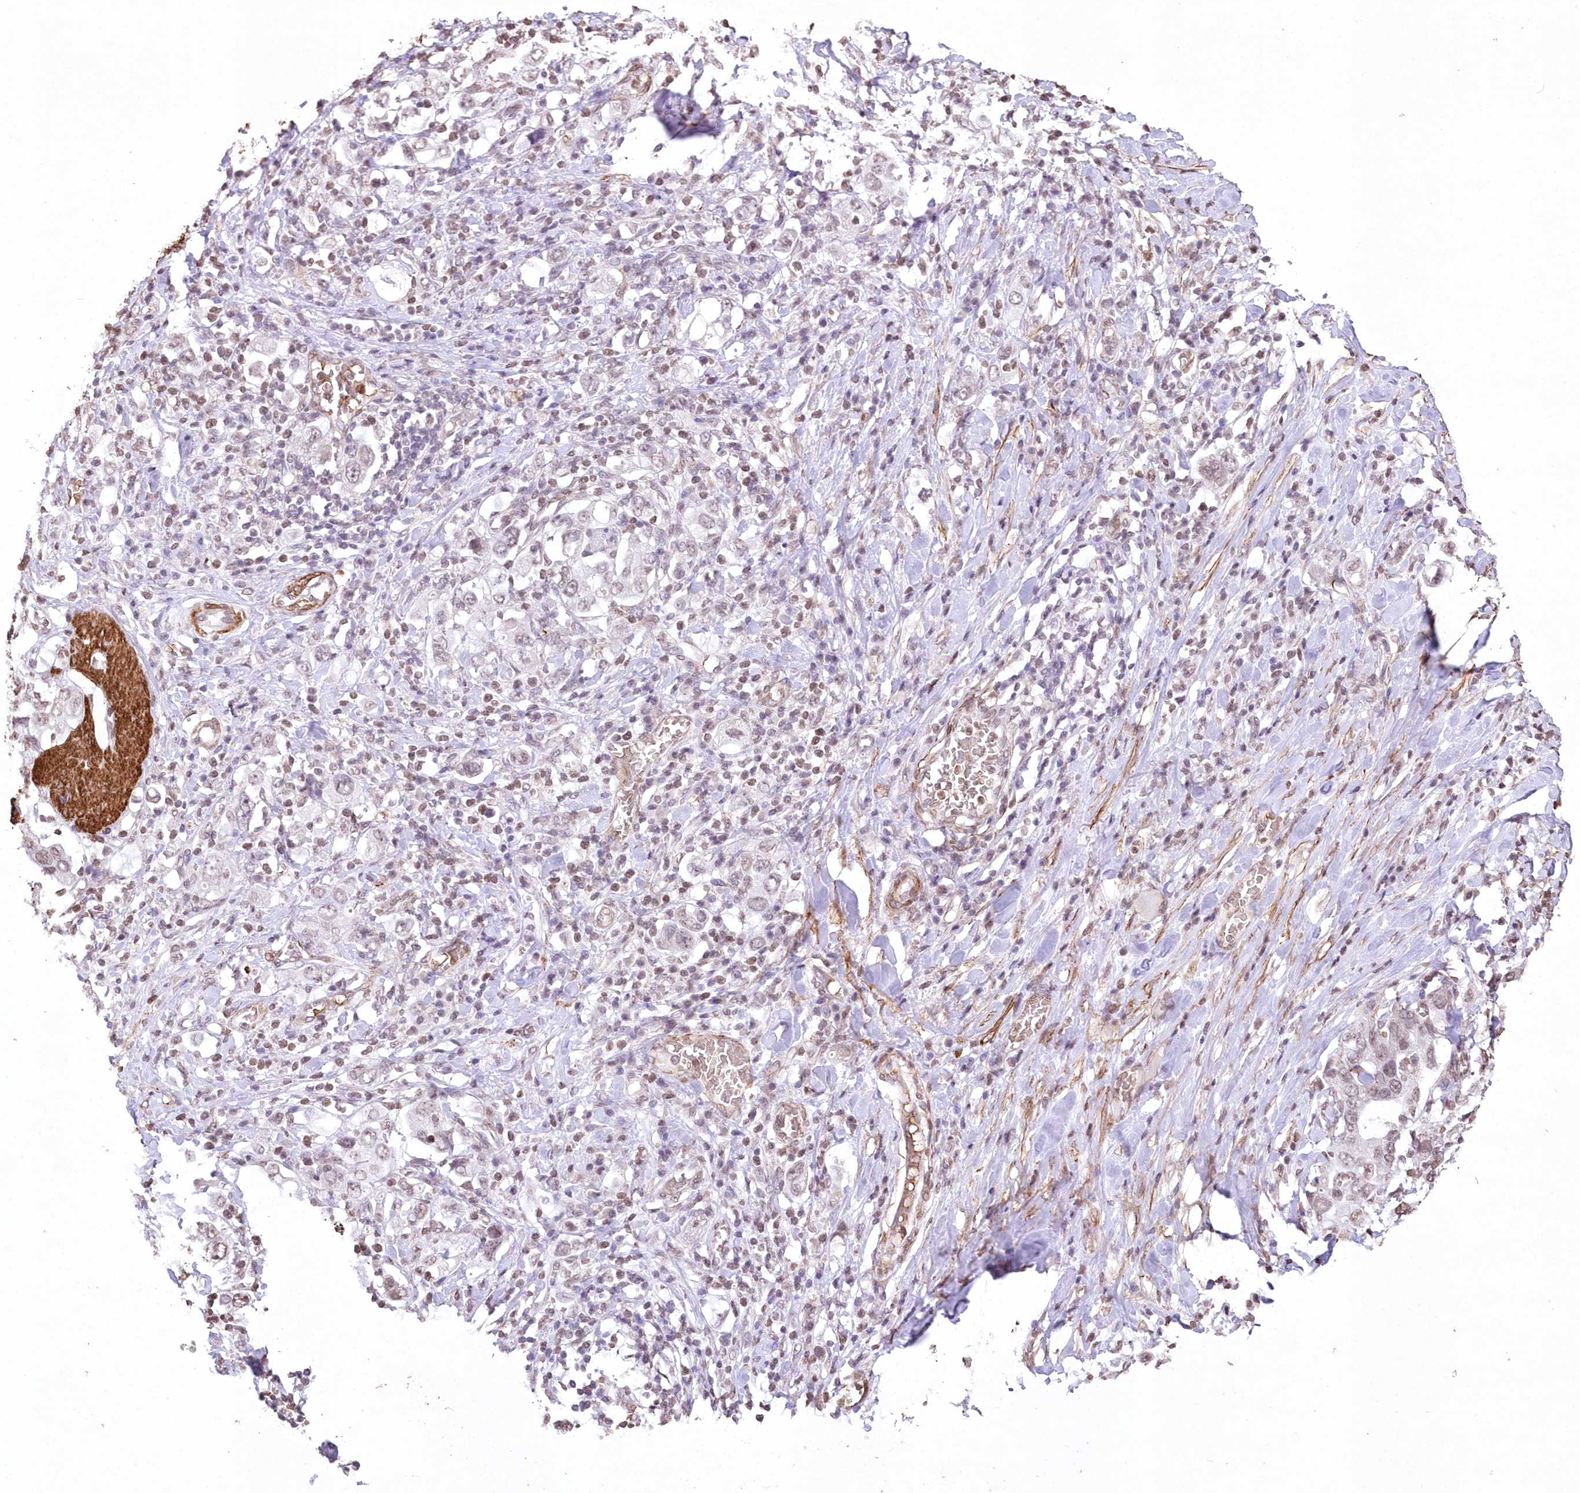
{"staining": {"intensity": "negative", "quantity": "none", "location": "none"}, "tissue": "stomach cancer", "cell_type": "Tumor cells", "image_type": "cancer", "snomed": [{"axis": "morphology", "description": "Adenocarcinoma, NOS"}, {"axis": "topography", "description": "Stomach, upper"}], "caption": "Immunohistochemistry (IHC) image of neoplastic tissue: stomach cancer stained with DAB demonstrates no significant protein staining in tumor cells.", "gene": "RBM27", "patient": {"sex": "male", "age": 62}}